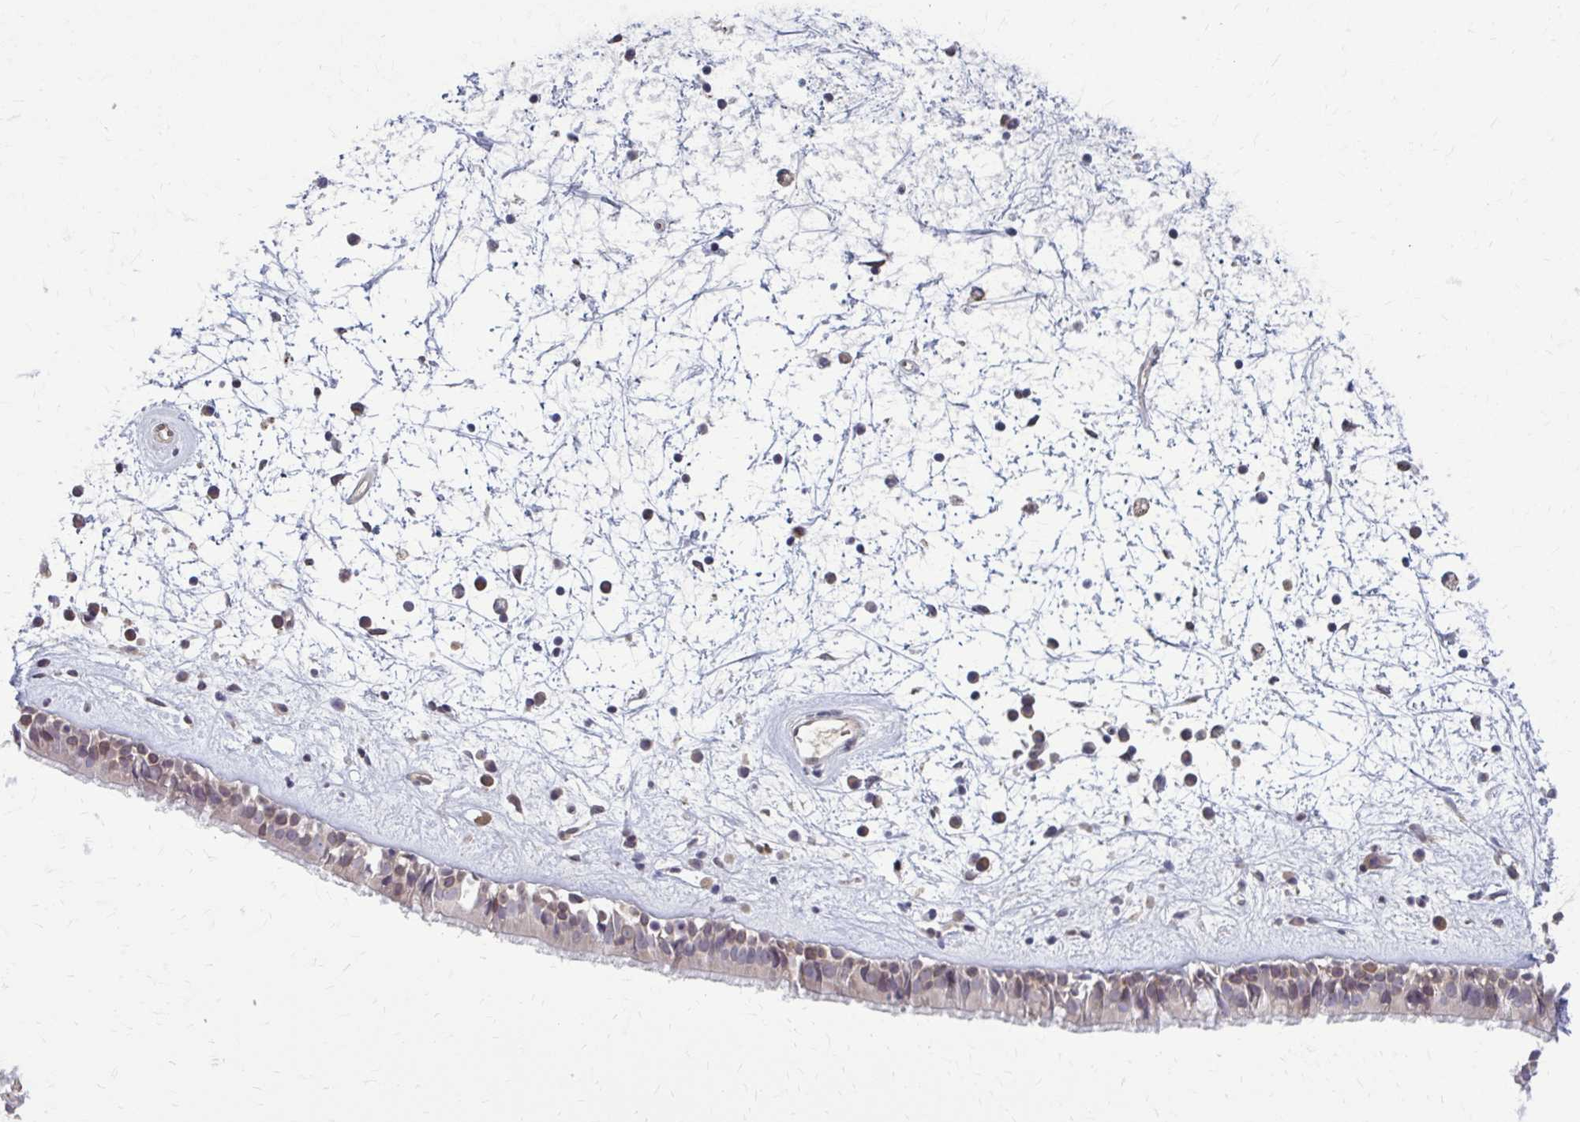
{"staining": {"intensity": "weak", "quantity": "25%-75%", "location": "cytoplasmic/membranous"}, "tissue": "nasopharynx", "cell_type": "Respiratory epithelial cells", "image_type": "normal", "snomed": [{"axis": "morphology", "description": "Normal tissue, NOS"}, {"axis": "topography", "description": "Nasopharynx"}], "caption": "Brown immunohistochemical staining in unremarkable human nasopharynx demonstrates weak cytoplasmic/membranous positivity in about 25%-75% of respiratory epithelial cells. The protein of interest is shown in brown color, while the nuclei are stained blue.", "gene": "MCRIP2", "patient": {"sex": "male", "age": 24}}